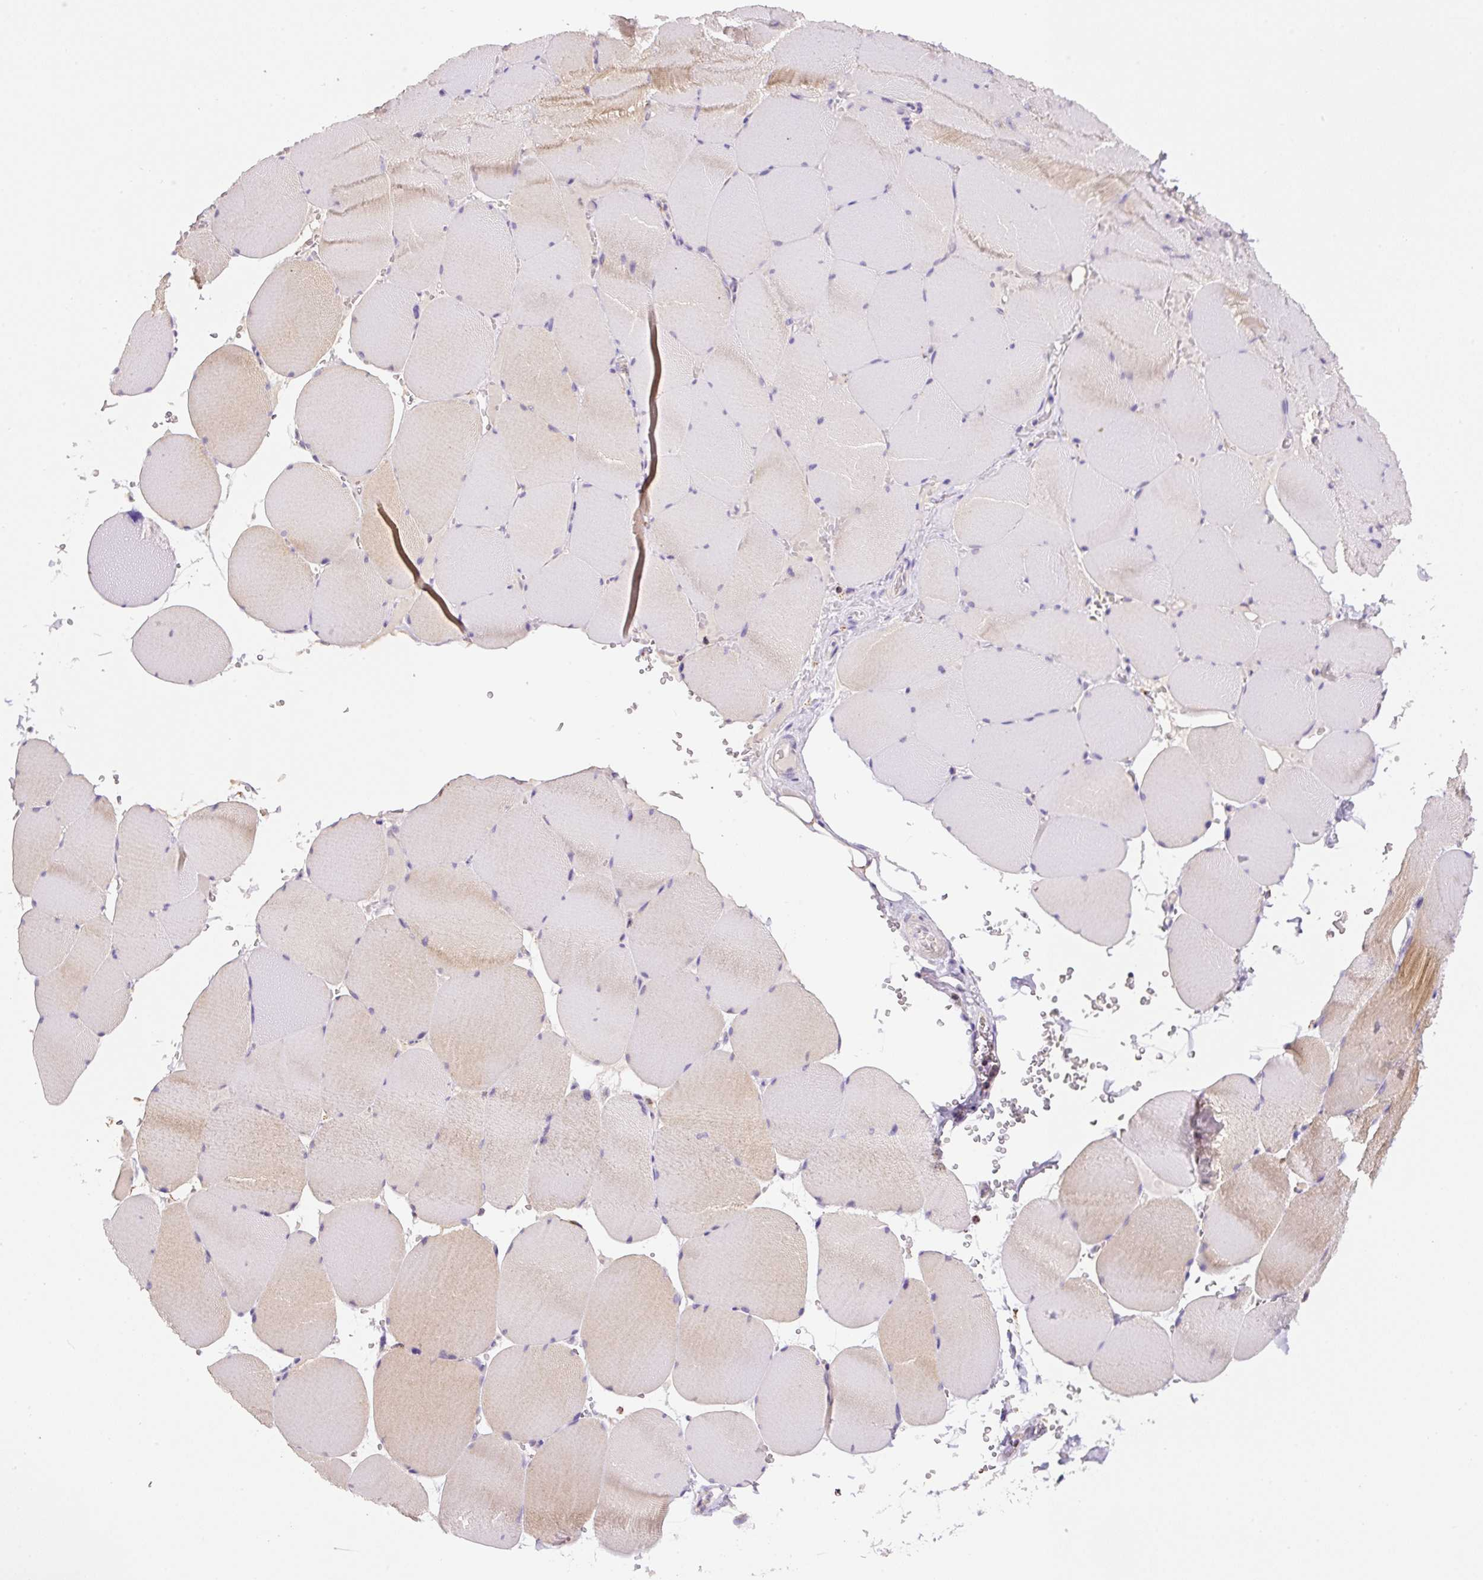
{"staining": {"intensity": "moderate", "quantity": "<25%", "location": "cytoplasmic/membranous"}, "tissue": "skeletal muscle", "cell_type": "Myocytes", "image_type": "normal", "snomed": [{"axis": "morphology", "description": "Normal tissue, NOS"}, {"axis": "topography", "description": "Skeletal muscle"}, {"axis": "topography", "description": "Head-Neck"}], "caption": "Myocytes demonstrate low levels of moderate cytoplasmic/membranous expression in approximately <25% of cells in benign human skeletal muscle.", "gene": "PCK2", "patient": {"sex": "male", "age": 66}}